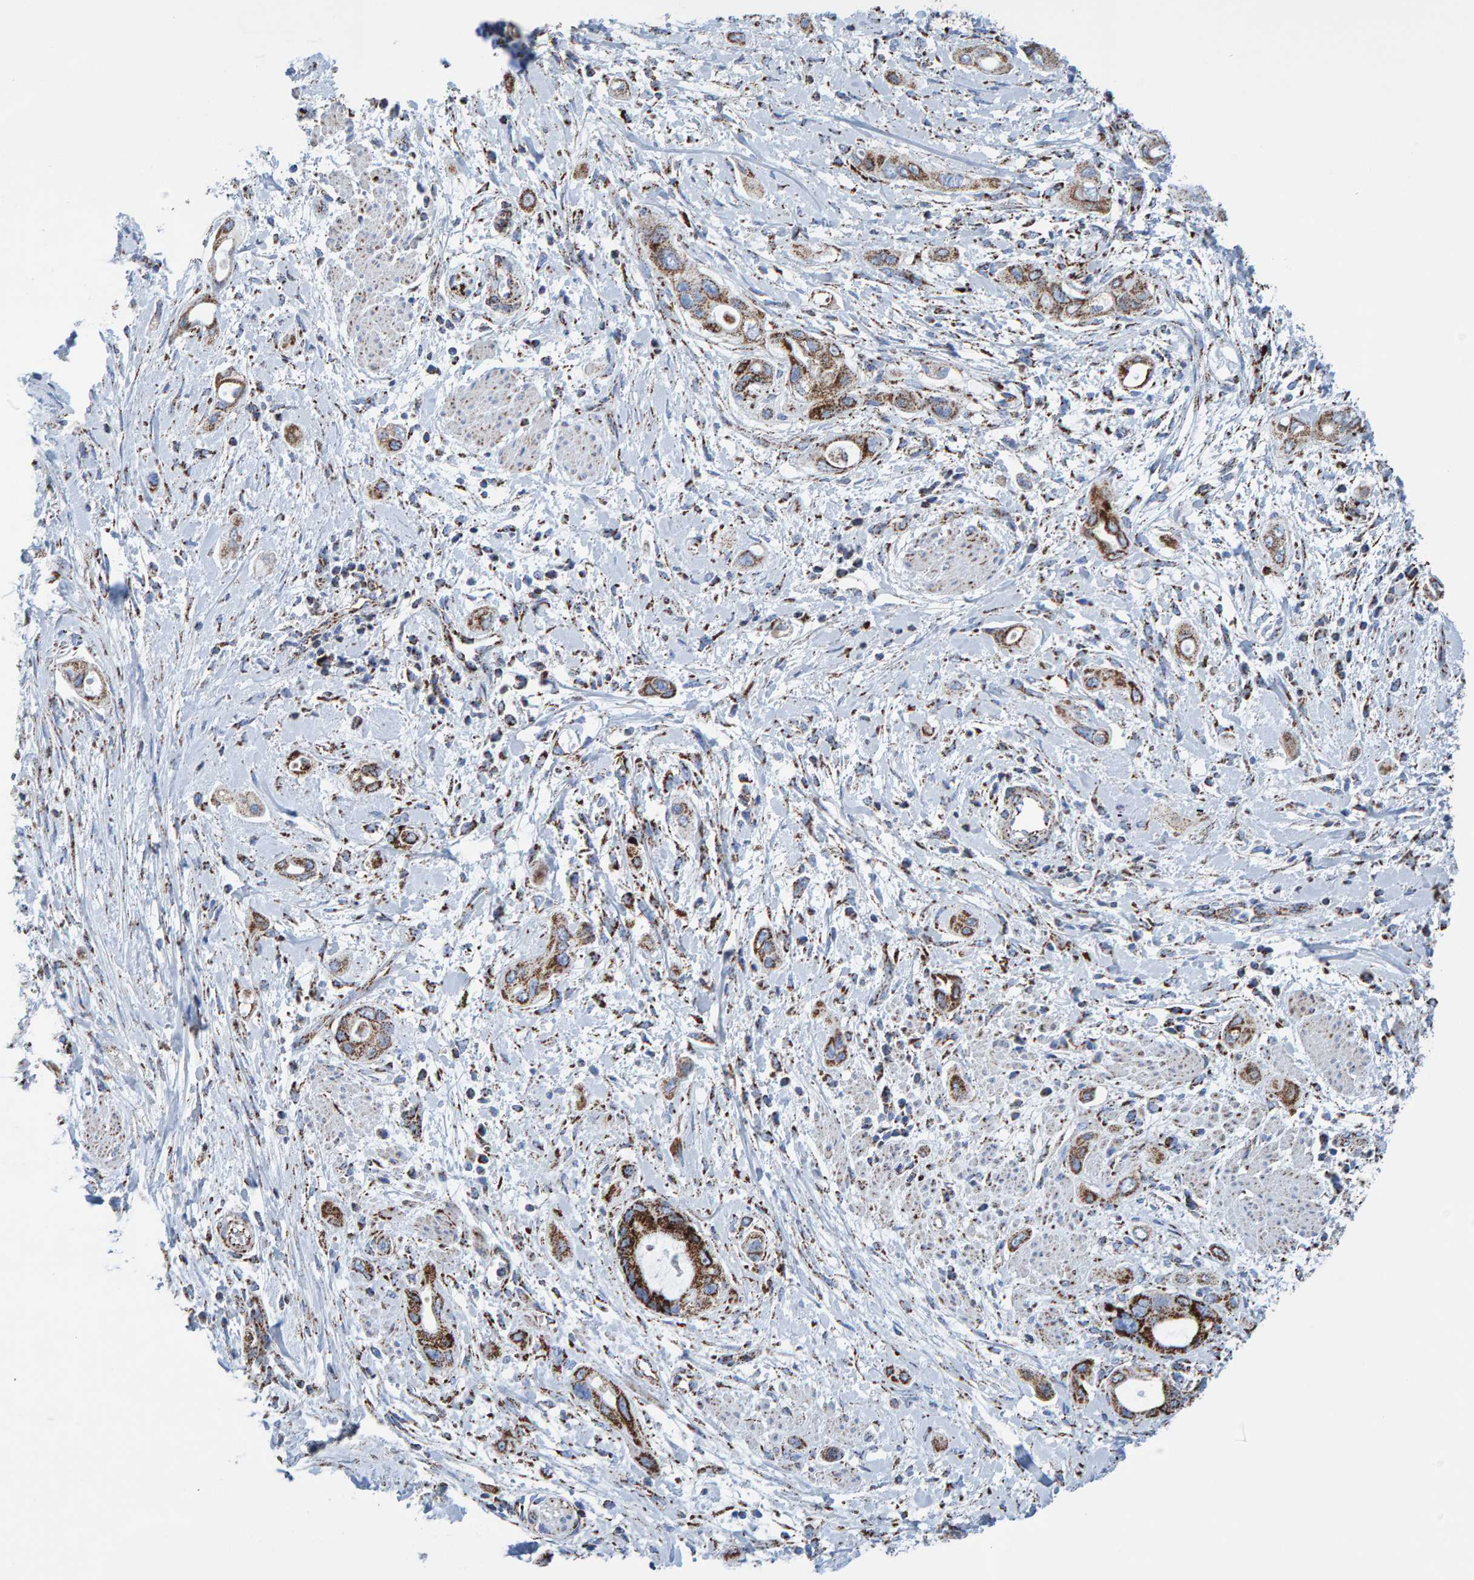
{"staining": {"intensity": "moderate", "quantity": ">75%", "location": "cytoplasmic/membranous"}, "tissue": "pancreatic cancer", "cell_type": "Tumor cells", "image_type": "cancer", "snomed": [{"axis": "morphology", "description": "Adenocarcinoma, NOS"}, {"axis": "topography", "description": "Pancreas"}], "caption": "Protein analysis of pancreatic adenocarcinoma tissue reveals moderate cytoplasmic/membranous expression in approximately >75% of tumor cells.", "gene": "ENSG00000262660", "patient": {"sex": "male", "age": 59}}